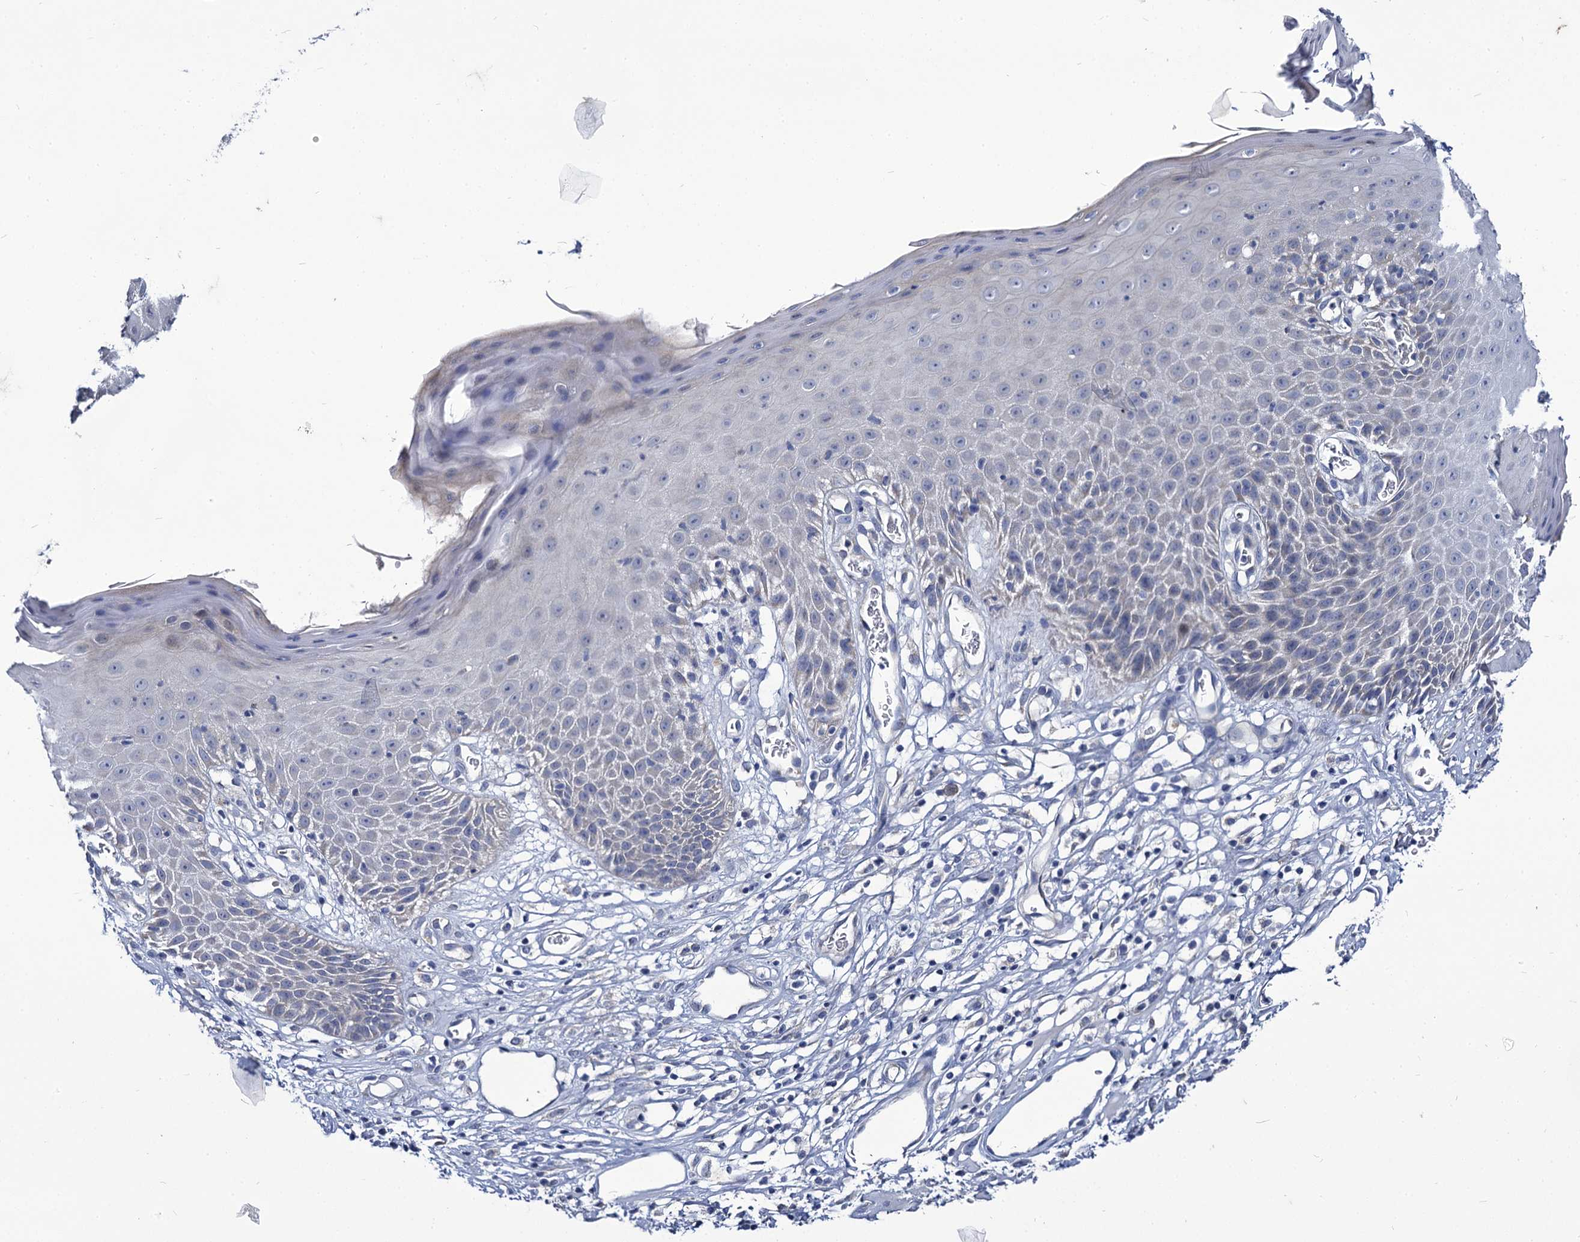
{"staining": {"intensity": "negative", "quantity": "none", "location": "none"}, "tissue": "skin", "cell_type": "Epidermal cells", "image_type": "normal", "snomed": [{"axis": "morphology", "description": "Normal tissue, NOS"}, {"axis": "topography", "description": "Vulva"}], "caption": "DAB immunohistochemical staining of normal human skin exhibits no significant staining in epidermal cells.", "gene": "PANX2", "patient": {"sex": "female", "age": 68}}